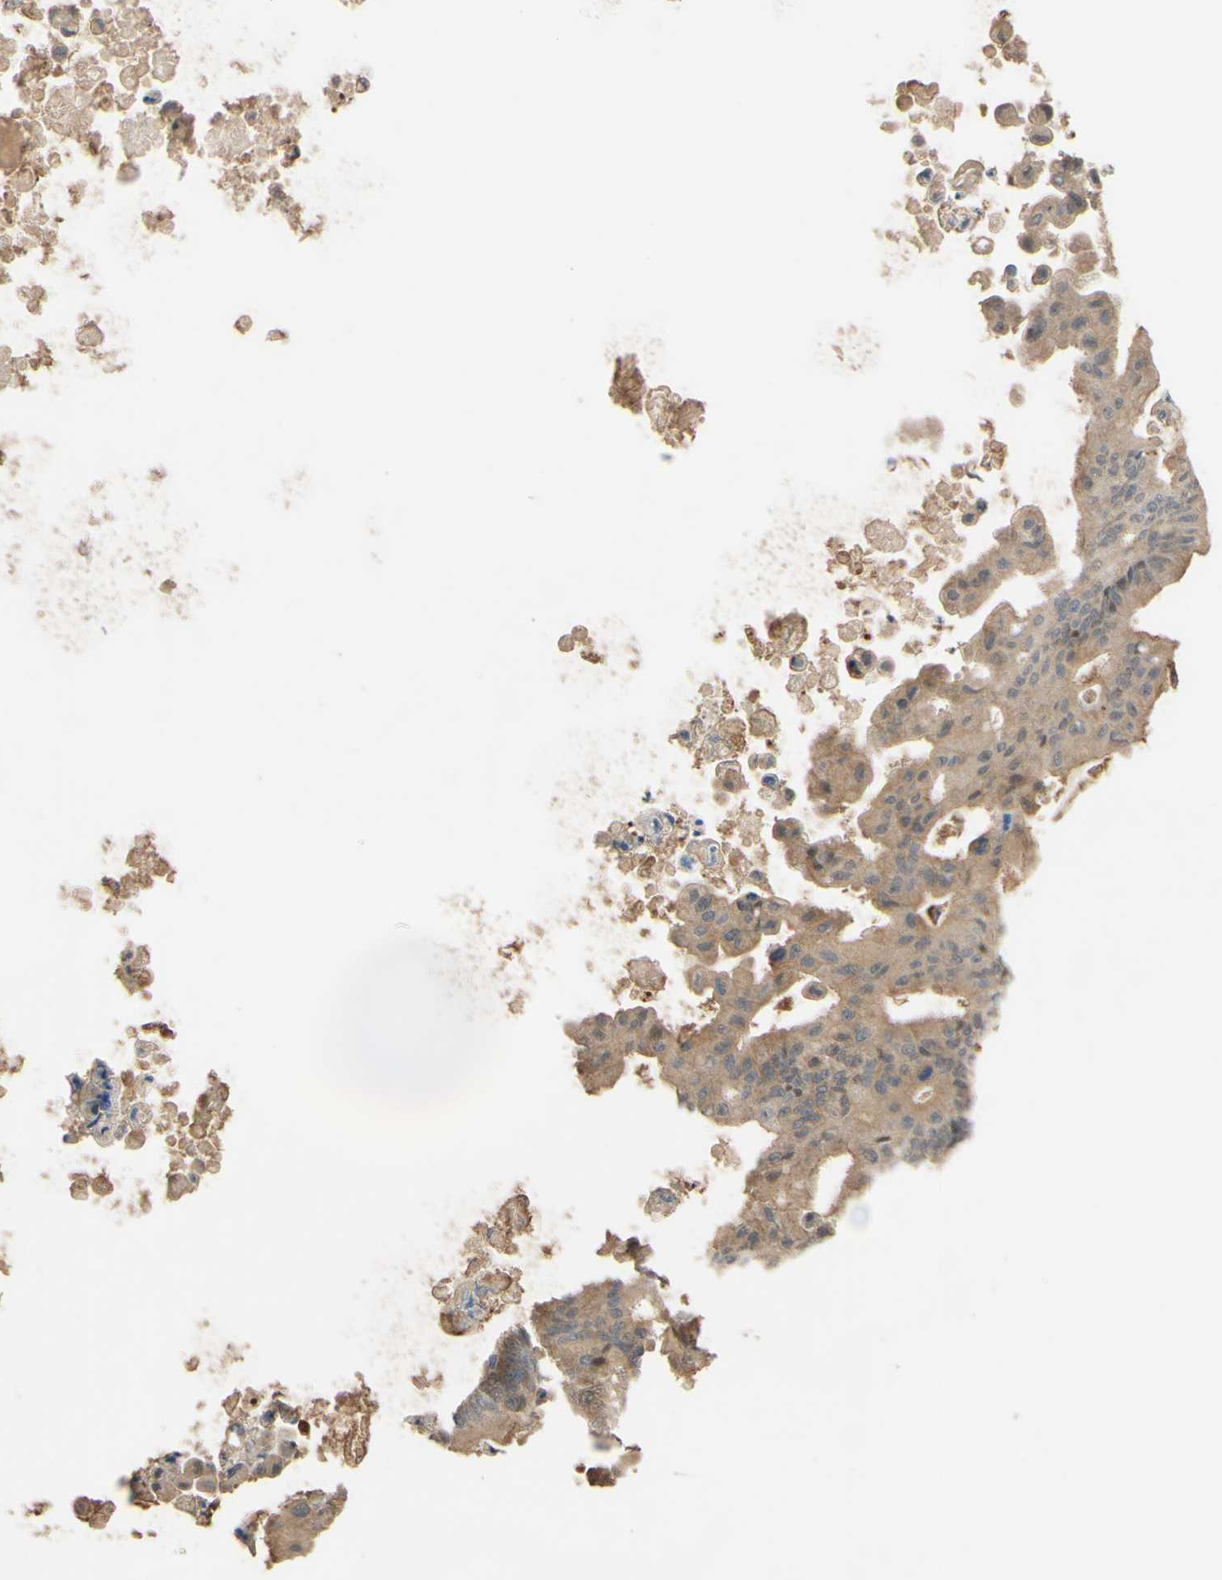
{"staining": {"intensity": "weak", "quantity": ">75%", "location": "cytoplasmic/membranous"}, "tissue": "ovarian cancer", "cell_type": "Tumor cells", "image_type": "cancer", "snomed": [{"axis": "morphology", "description": "Cystadenocarcinoma, mucinous, NOS"}, {"axis": "topography", "description": "Ovary"}], "caption": "There is low levels of weak cytoplasmic/membranous staining in tumor cells of ovarian cancer (mucinous cystadenocarcinoma), as demonstrated by immunohistochemical staining (brown color).", "gene": "SMIM19", "patient": {"sex": "female", "age": 37}}